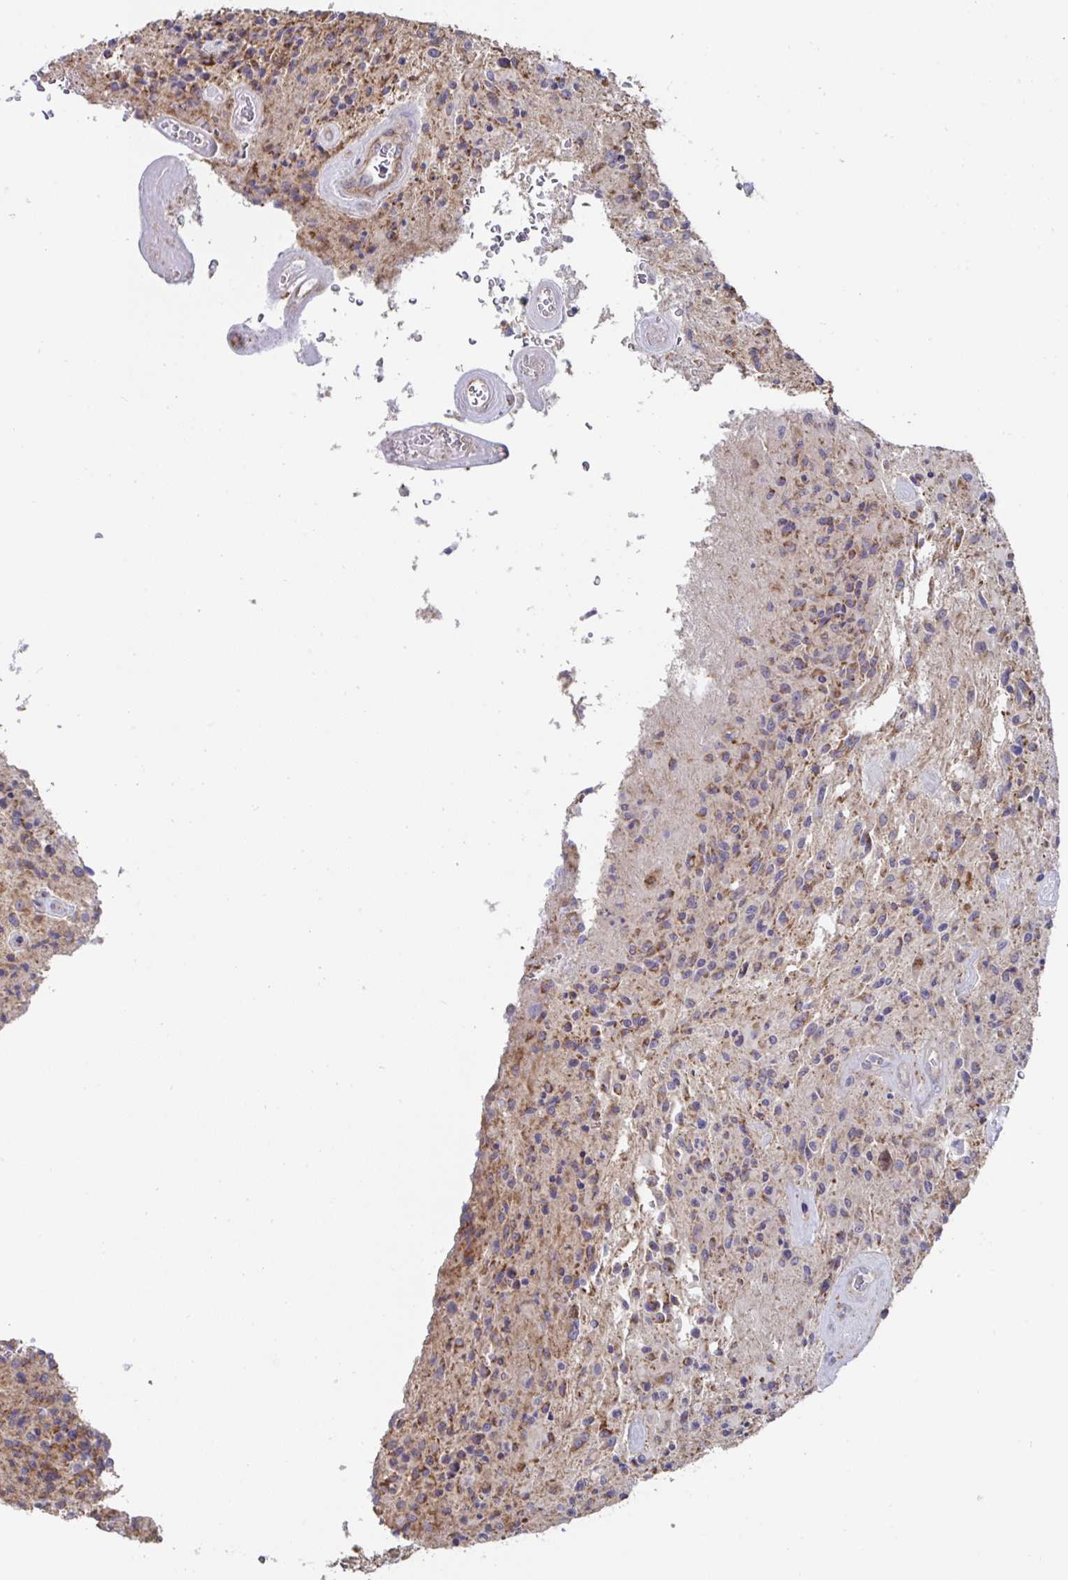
{"staining": {"intensity": "moderate", "quantity": "25%-75%", "location": "cytoplasmic/membranous"}, "tissue": "glioma", "cell_type": "Tumor cells", "image_type": "cancer", "snomed": [{"axis": "morphology", "description": "Normal tissue, NOS"}, {"axis": "morphology", "description": "Glioma, malignant, High grade"}, {"axis": "topography", "description": "Cerebral cortex"}], "caption": "This image reveals IHC staining of malignant glioma (high-grade), with medium moderate cytoplasmic/membranous positivity in about 25%-75% of tumor cells.", "gene": "DZANK1", "patient": {"sex": "male", "age": 56}}